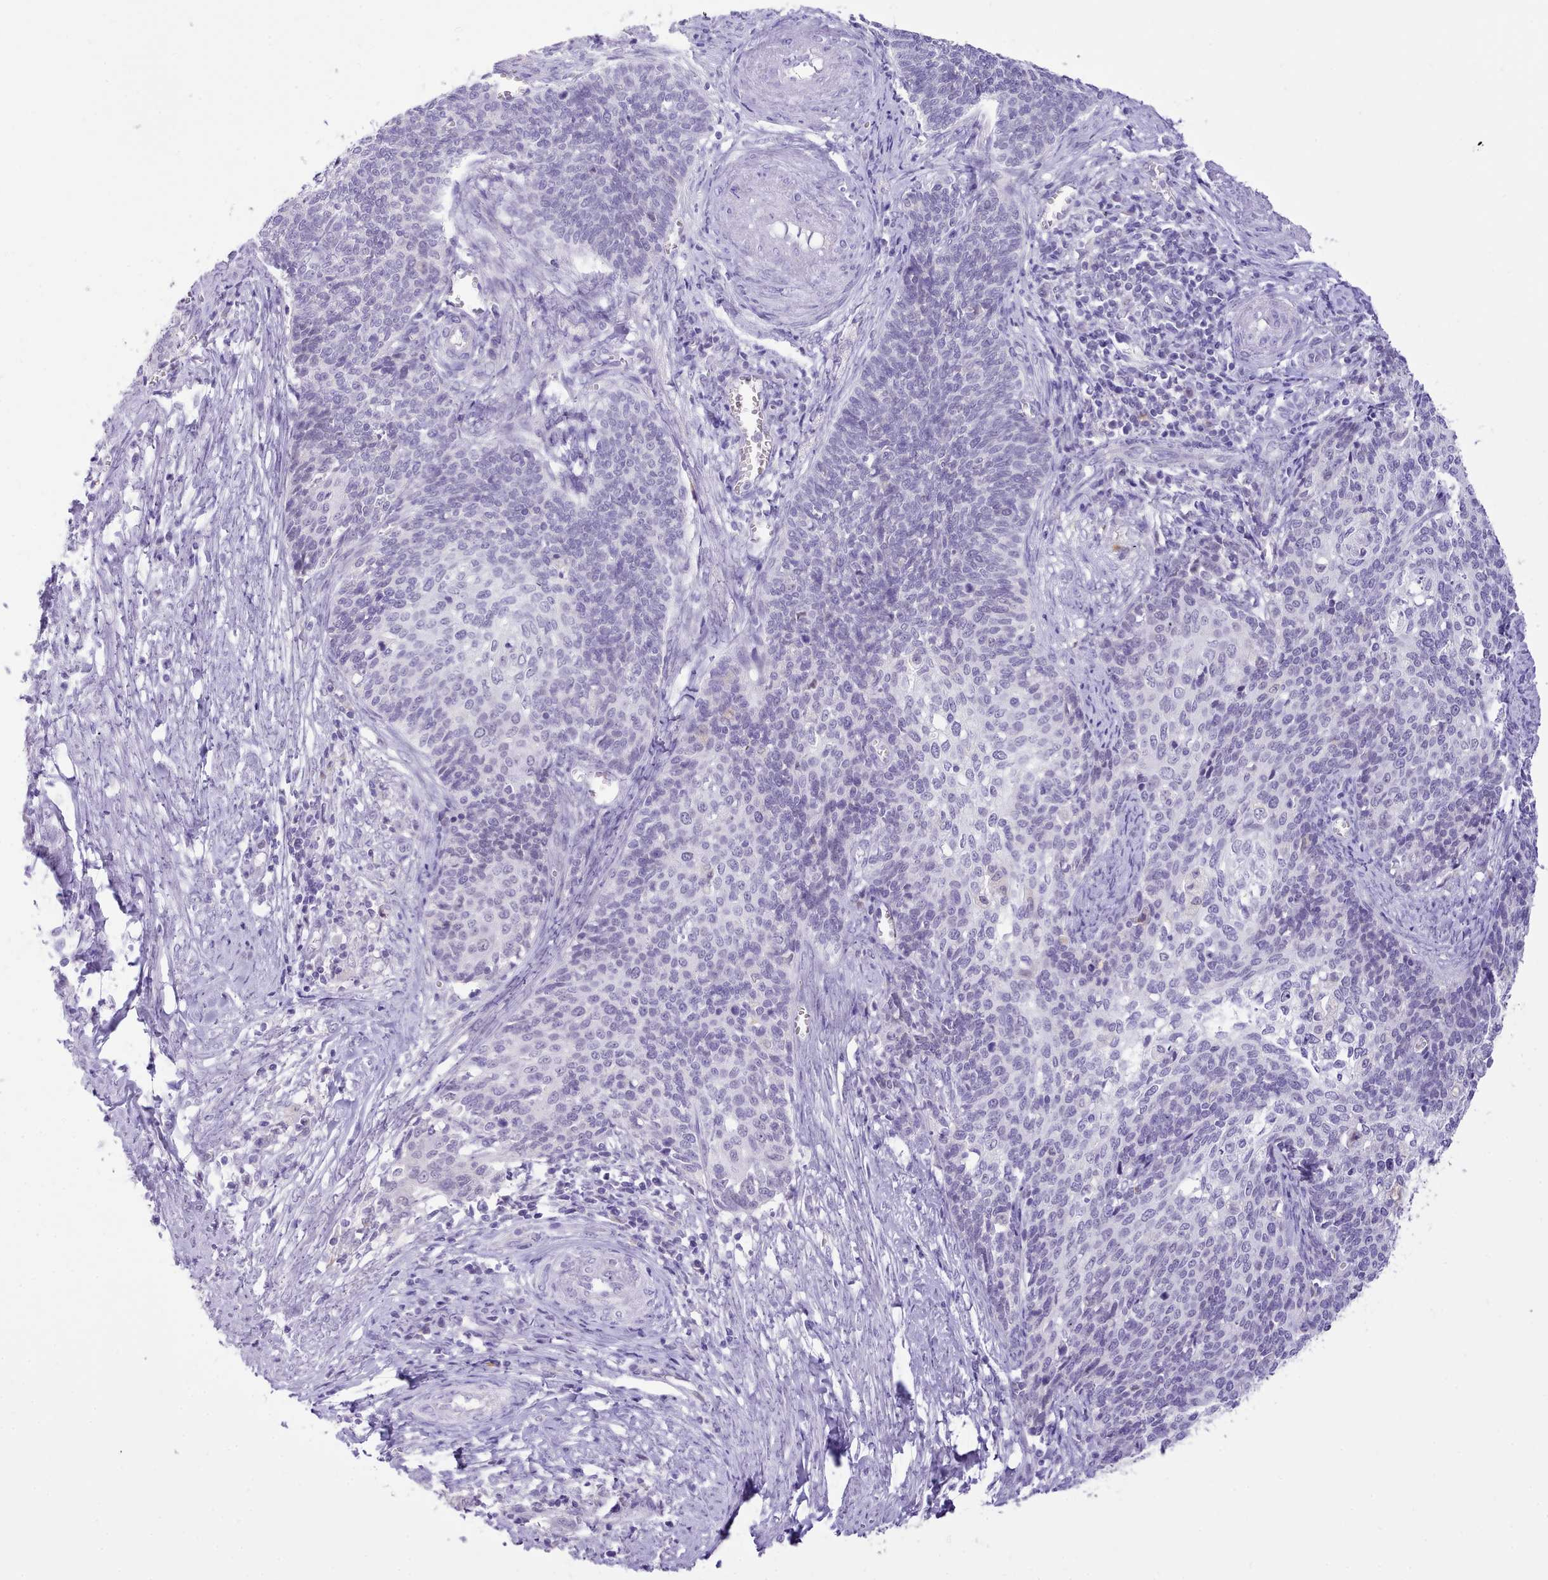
{"staining": {"intensity": "negative", "quantity": "none", "location": "none"}, "tissue": "cervical cancer", "cell_type": "Tumor cells", "image_type": "cancer", "snomed": [{"axis": "morphology", "description": "Squamous cell carcinoma, NOS"}, {"axis": "topography", "description": "Cervix"}], "caption": "Photomicrograph shows no protein staining in tumor cells of cervical squamous cell carcinoma tissue.", "gene": "LRRC37A", "patient": {"sex": "female", "age": 39}}